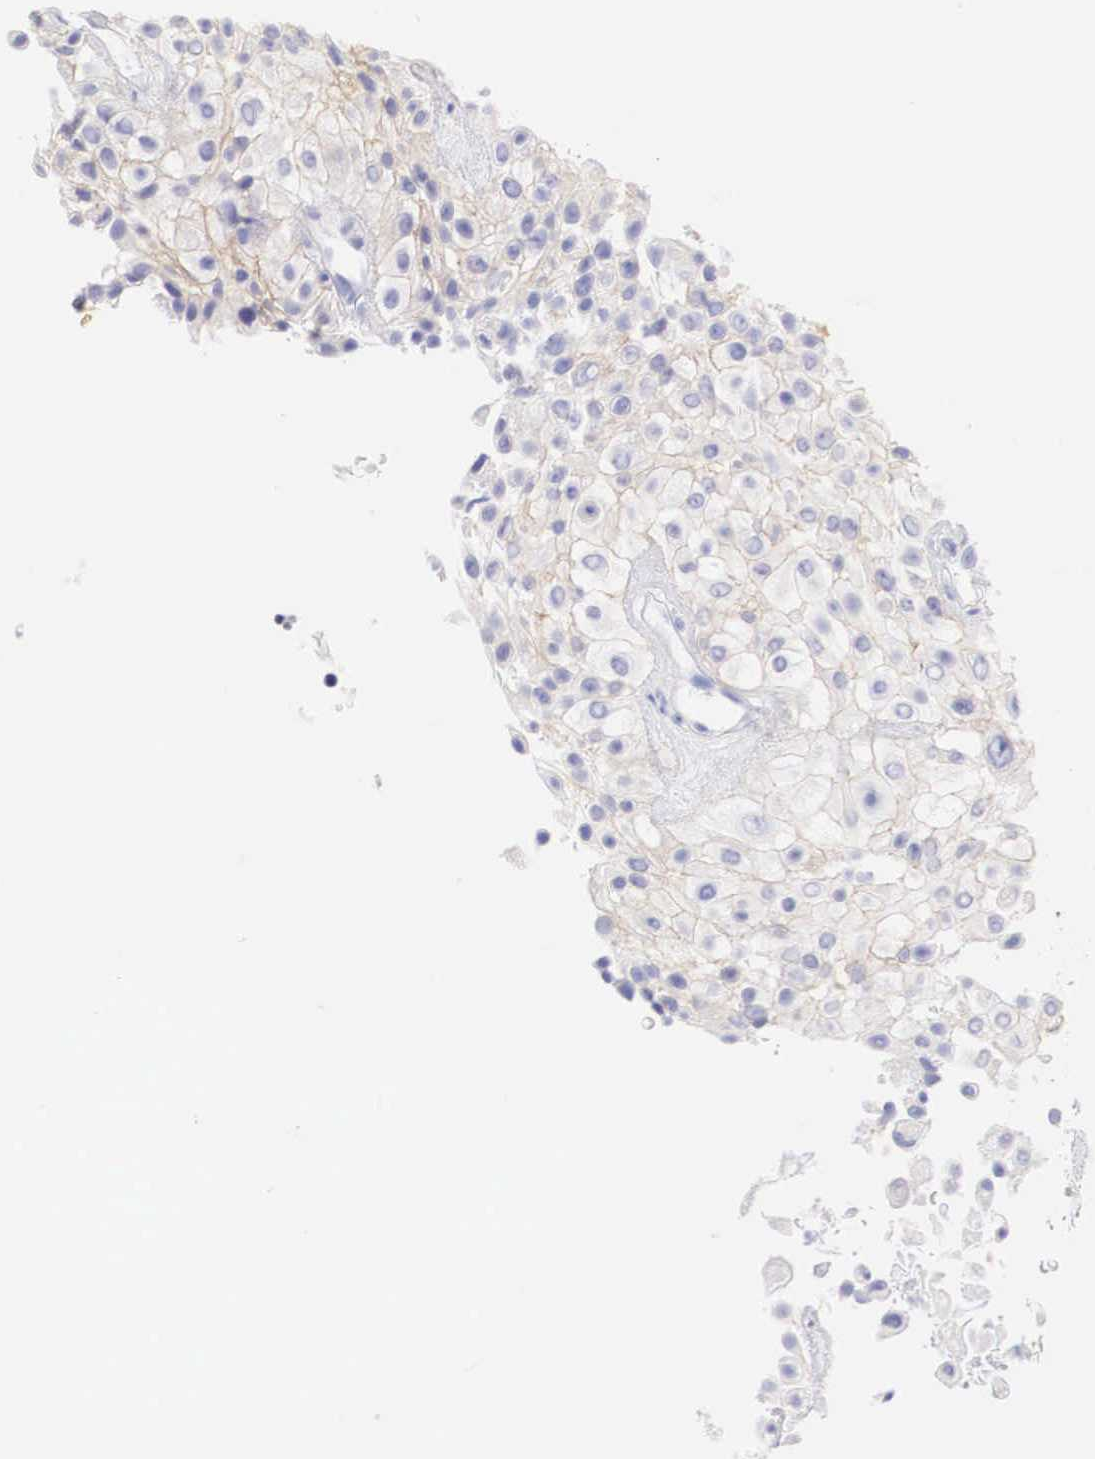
{"staining": {"intensity": "weak", "quantity": "25%-75%", "location": "cytoplasmic/membranous"}, "tissue": "urothelial cancer", "cell_type": "Tumor cells", "image_type": "cancer", "snomed": [{"axis": "morphology", "description": "Urothelial carcinoma, High grade"}, {"axis": "topography", "description": "Urinary bladder"}], "caption": "Urothelial cancer stained with DAB immunohistochemistry (IHC) exhibits low levels of weak cytoplasmic/membranous staining in approximately 25%-75% of tumor cells.", "gene": "ERBB2", "patient": {"sex": "male", "age": 56}}